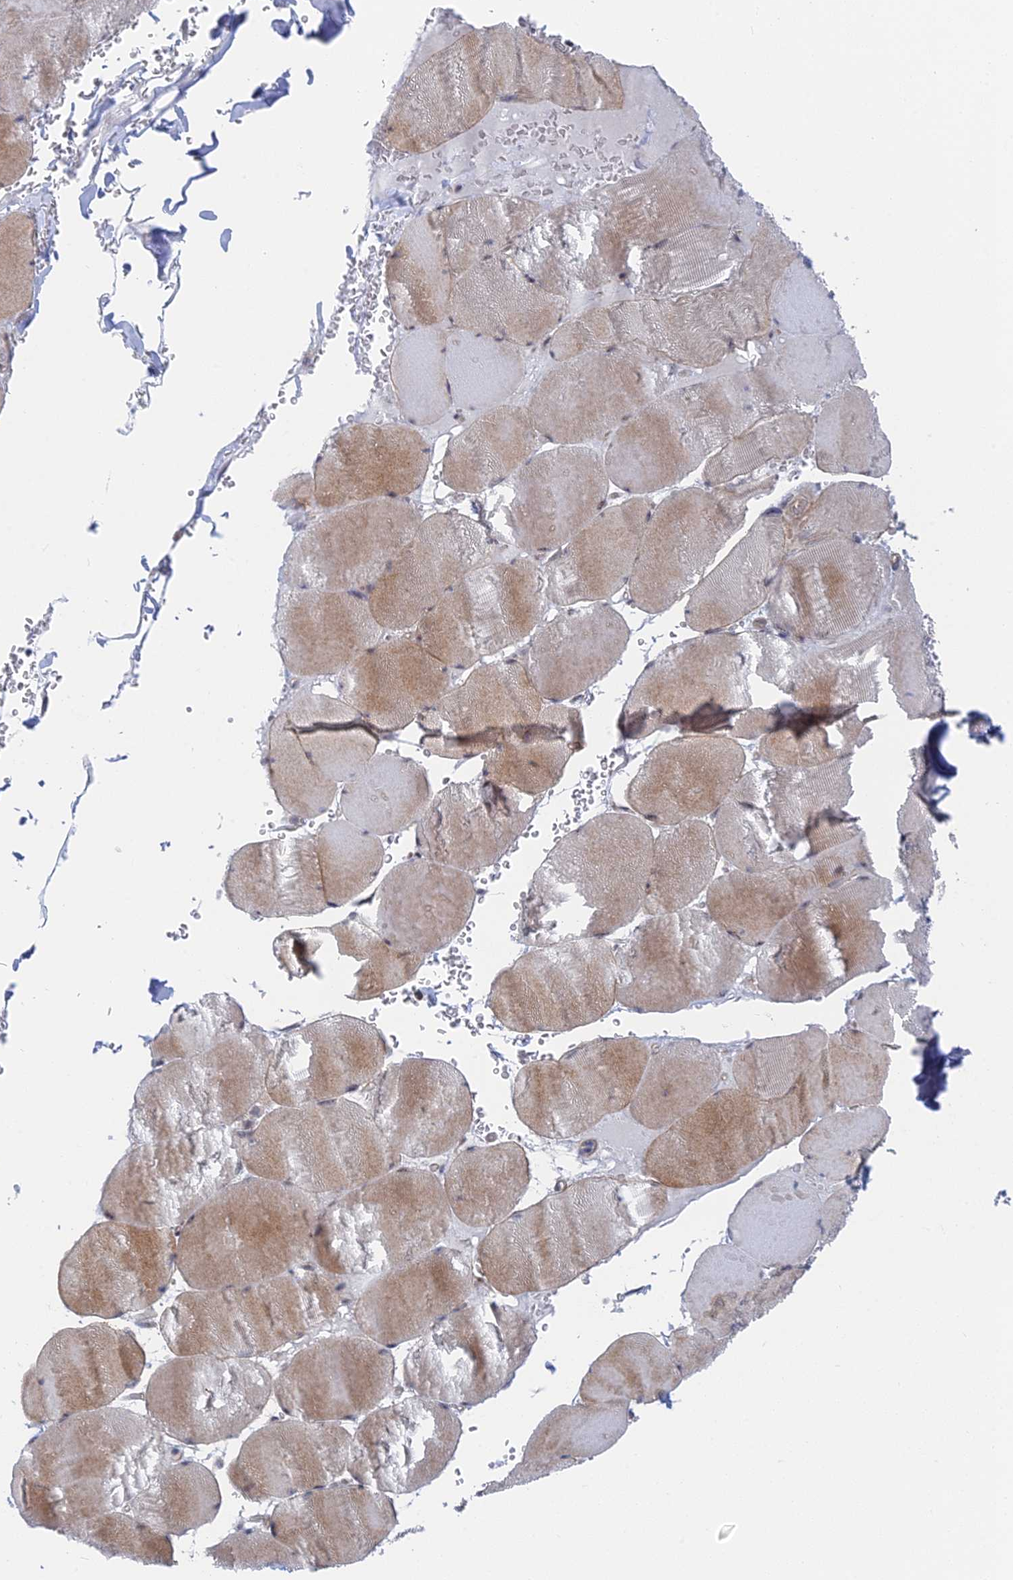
{"staining": {"intensity": "weak", "quantity": "25%-75%", "location": "cytoplasmic/membranous"}, "tissue": "skeletal muscle", "cell_type": "Myocytes", "image_type": "normal", "snomed": [{"axis": "morphology", "description": "Normal tissue, NOS"}, {"axis": "topography", "description": "Skeletal muscle"}, {"axis": "topography", "description": "Head-Neck"}], "caption": "This micrograph reveals normal skeletal muscle stained with immunohistochemistry to label a protein in brown. The cytoplasmic/membranous of myocytes show weak positivity for the protein. Nuclei are counter-stained blue.", "gene": "CFAP92", "patient": {"sex": "male", "age": 66}}